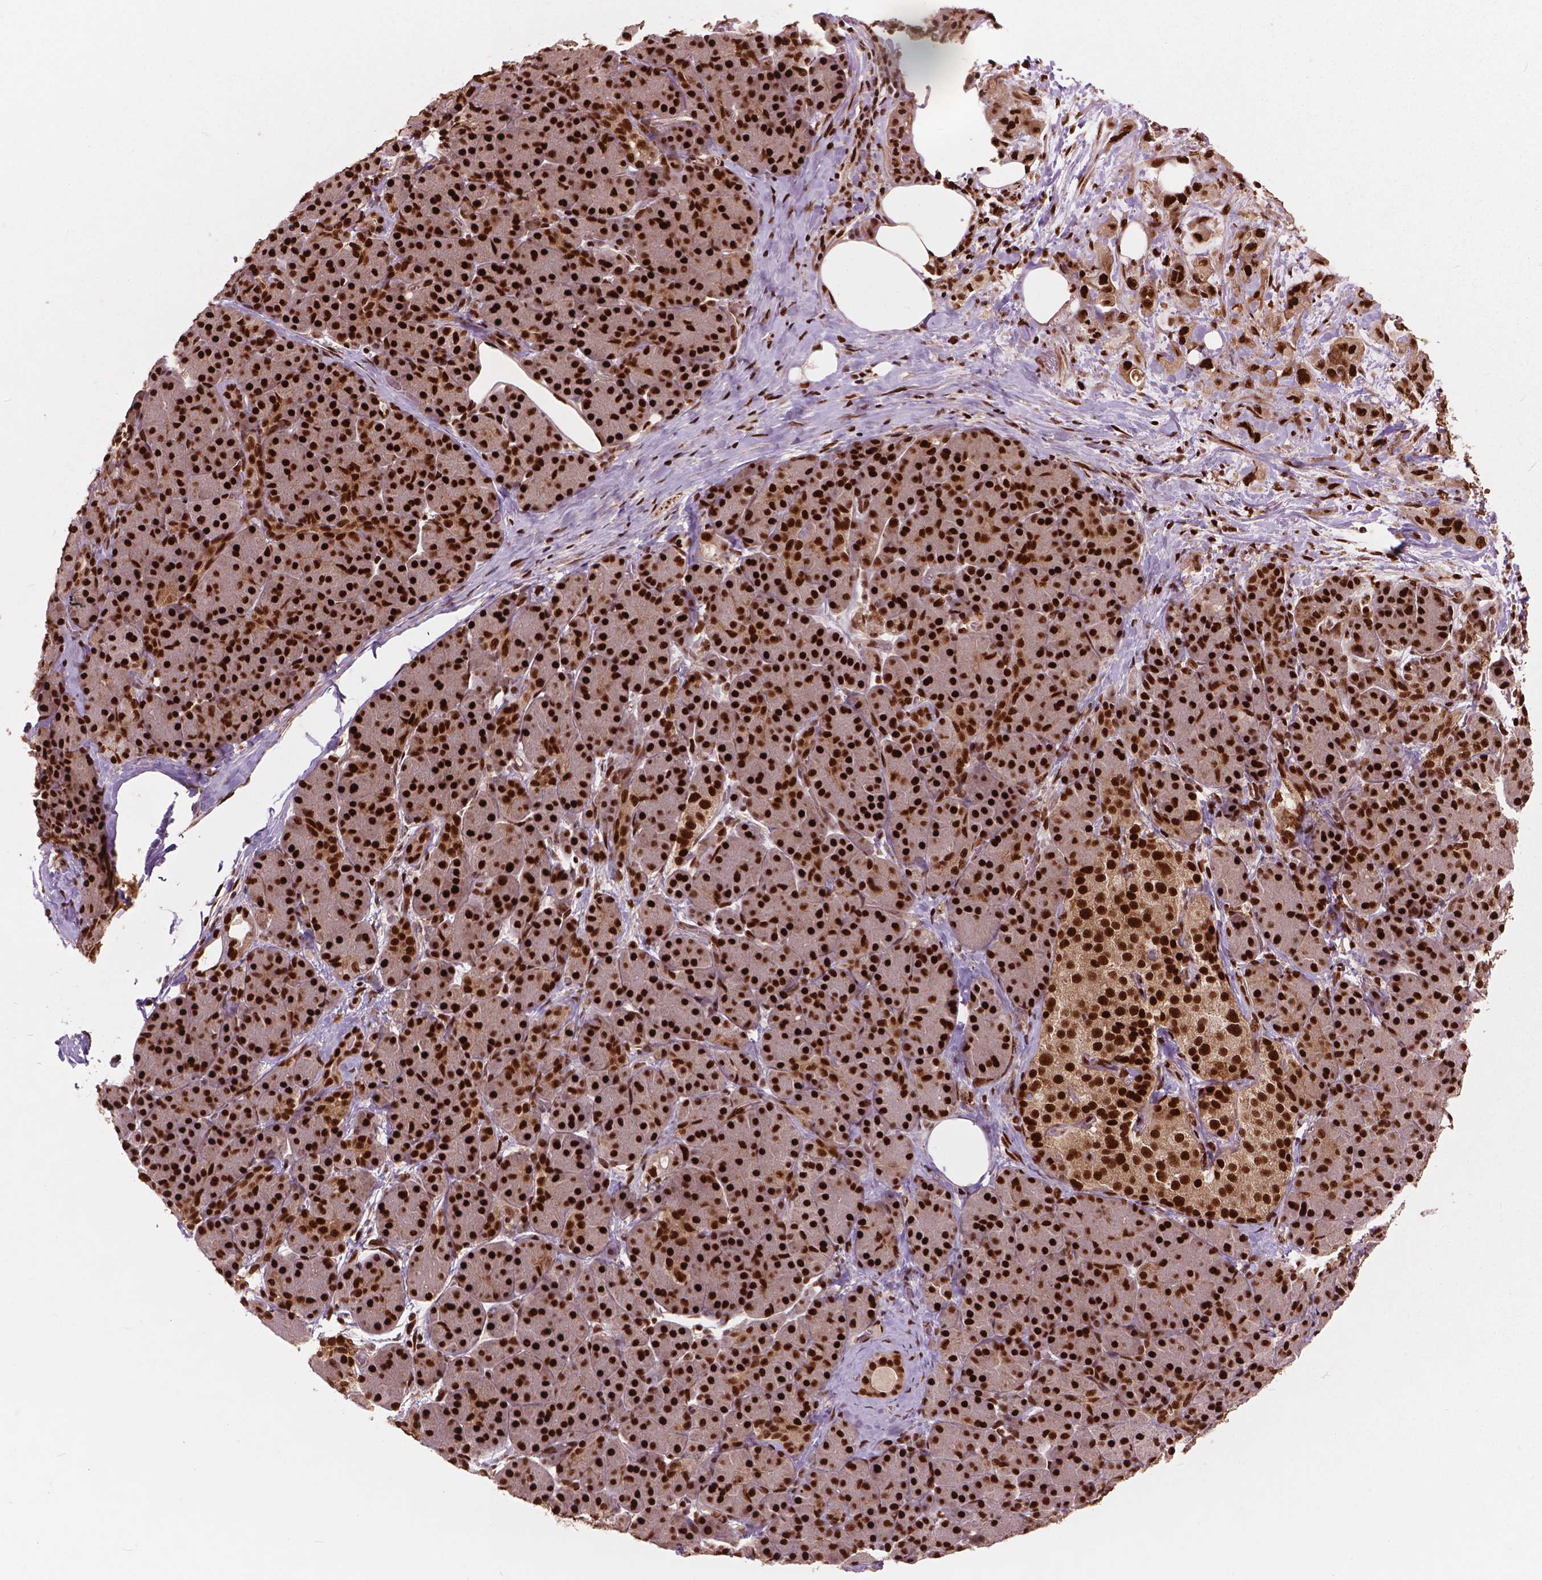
{"staining": {"intensity": "strong", "quantity": ">75%", "location": "nuclear"}, "tissue": "pancreas", "cell_type": "Exocrine glandular cells", "image_type": "normal", "snomed": [{"axis": "morphology", "description": "Normal tissue, NOS"}, {"axis": "topography", "description": "Pancreas"}], "caption": "Strong nuclear positivity is identified in approximately >75% of exocrine glandular cells in unremarkable pancreas.", "gene": "ANP32A", "patient": {"sex": "male", "age": 57}}